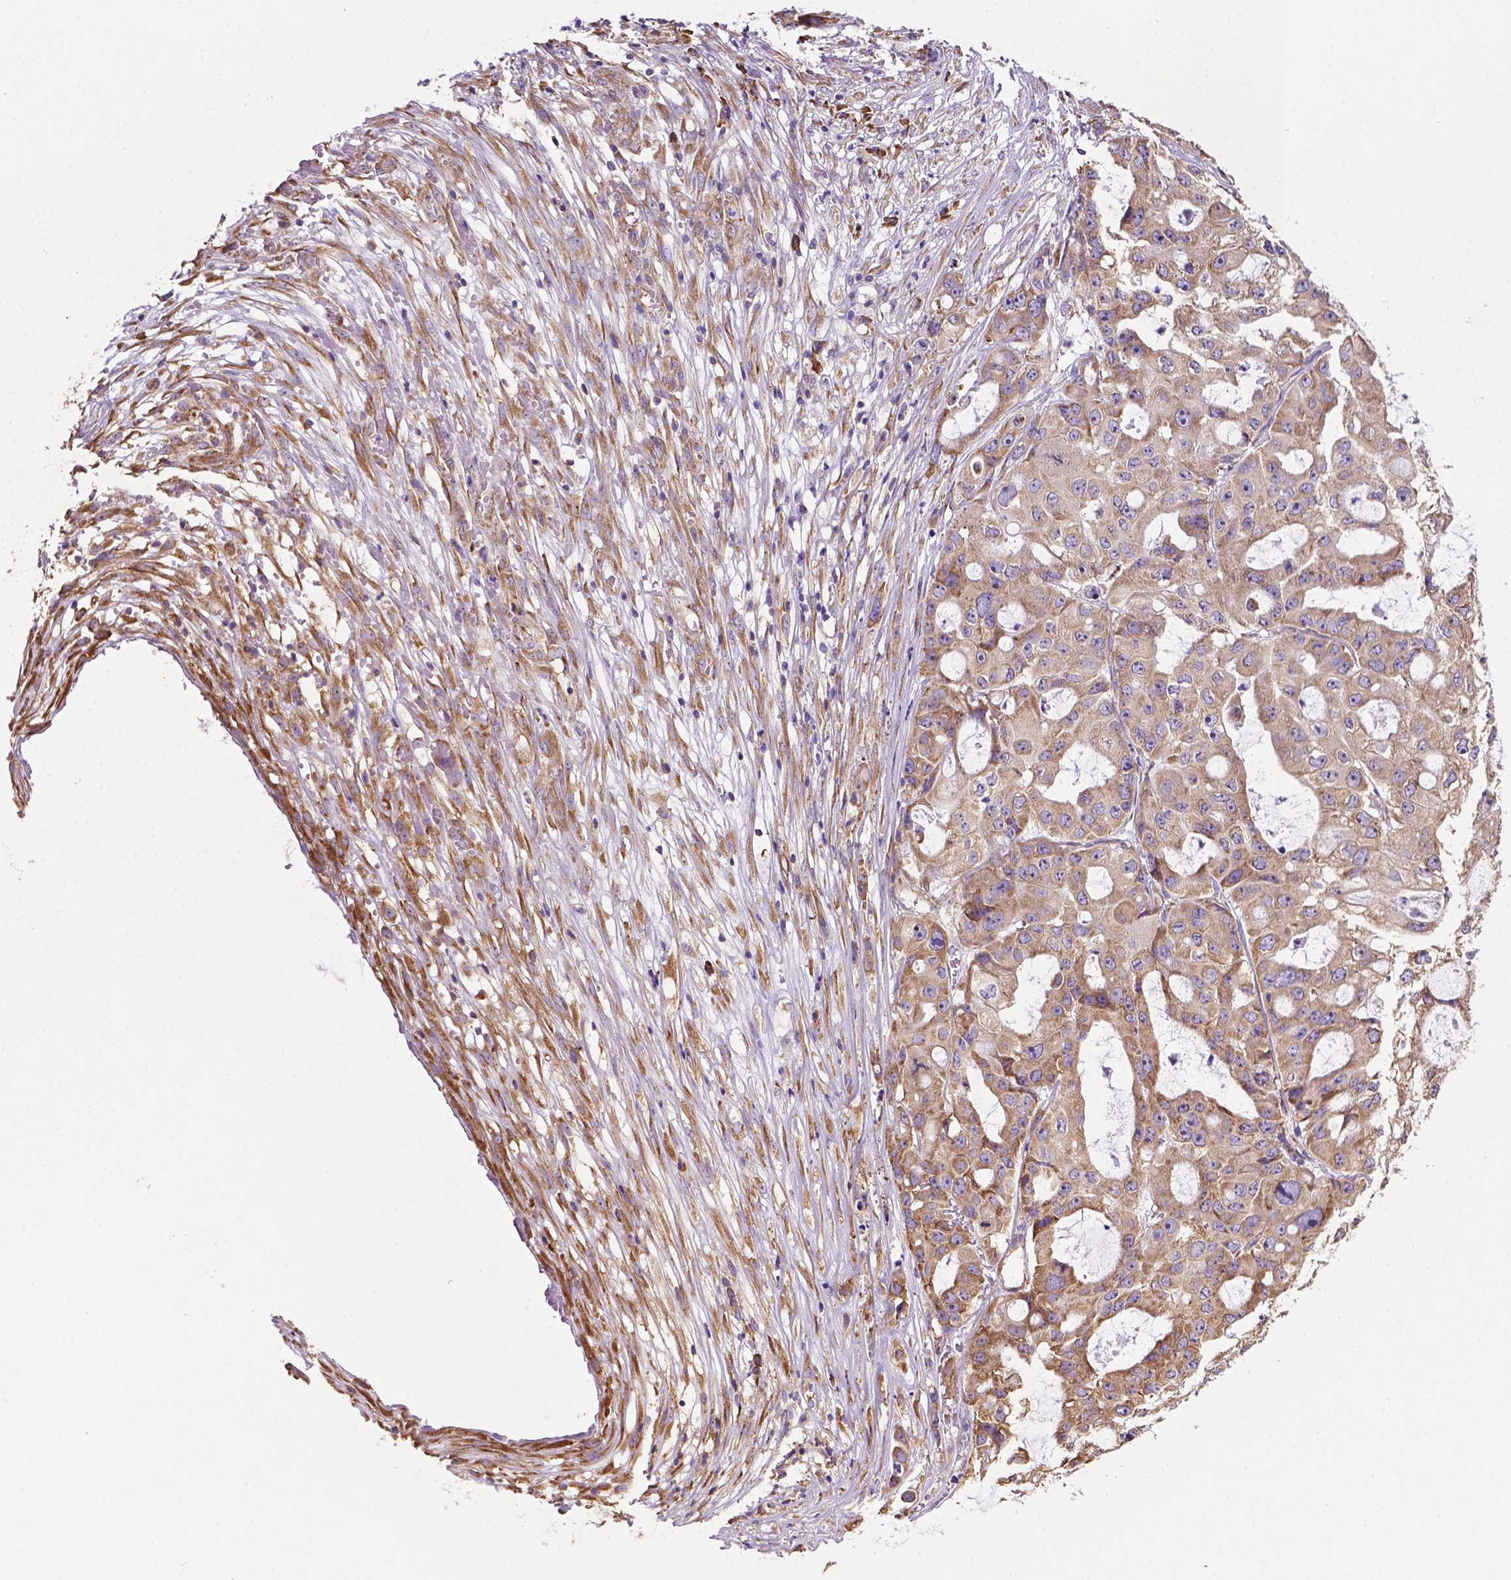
{"staining": {"intensity": "weak", "quantity": "25%-75%", "location": "cytoplasmic/membranous"}, "tissue": "ovarian cancer", "cell_type": "Tumor cells", "image_type": "cancer", "snomed": [{"axis": "morphology", "description": "Cystadenocarcinoma, serous, NOS"}, {"axis": "topography", "description": "Ovary"}], "caption": "Ovarian cancer stained with a brown dye displays weak cytoplasmic/membranous positive expression in about 25%-75% of tumor cells.", "gene": "RPL29", "patient": {"sex": "female", "age": 56}}